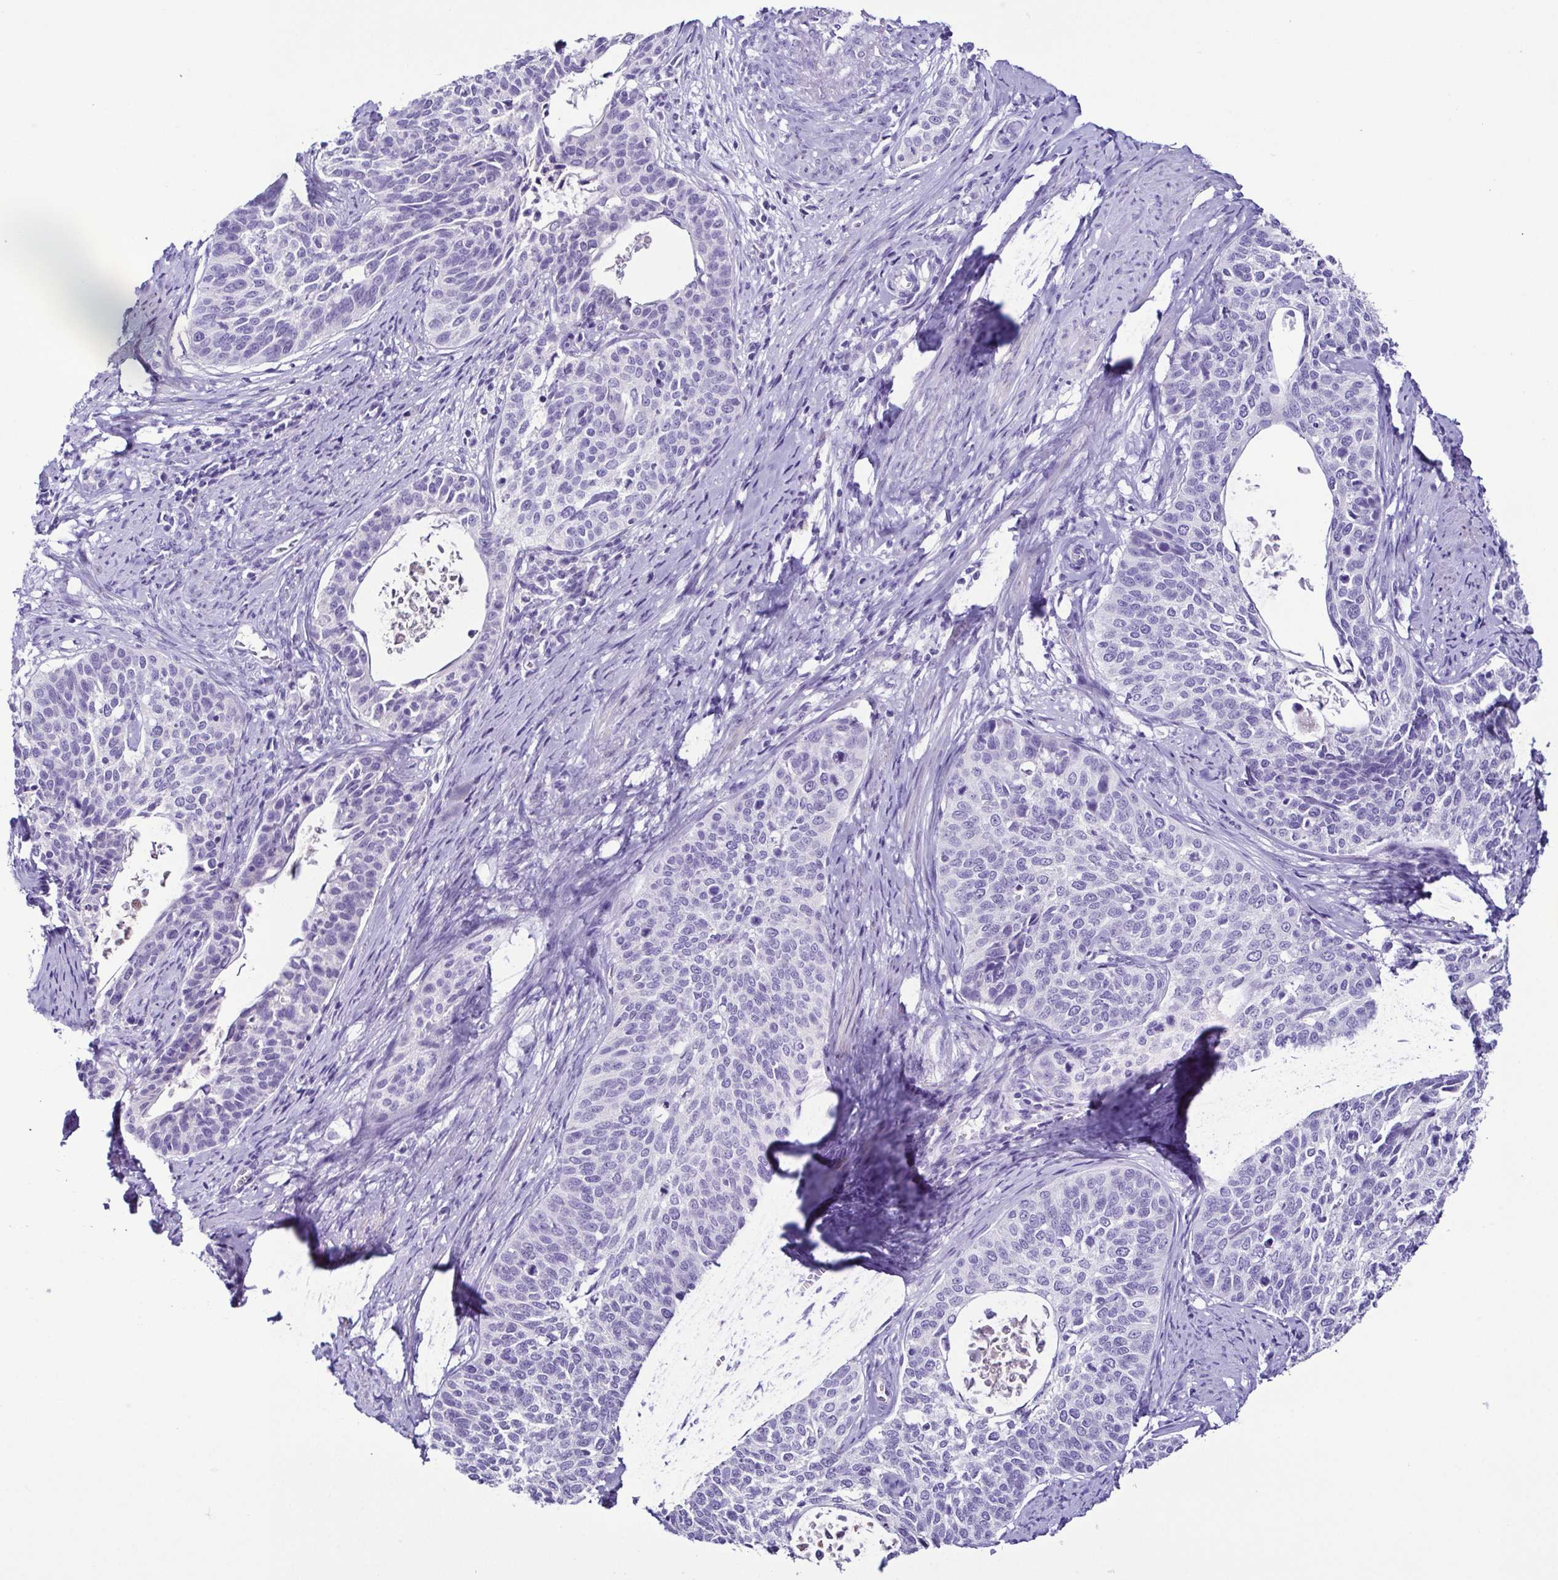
{"staining": {"intensity": "negative", "quantity": "none", "location": "none"}, "tissue": "cervical cancer", "cell_type": "Tumor cells", "image_type": "cancer", "snomed": [{"axis": "morphology", "description": "Squamous cell carcinoma, NOS"}, {"axis": "topography", "description": "Cervix"}], "caption": "This is an immunohistochemistry (IHC) image of cervical squamous cell carcinoma. There is no expression in tumor cells.", "gene": "SRL", "patient": {"sex": "female", "age": 69}}